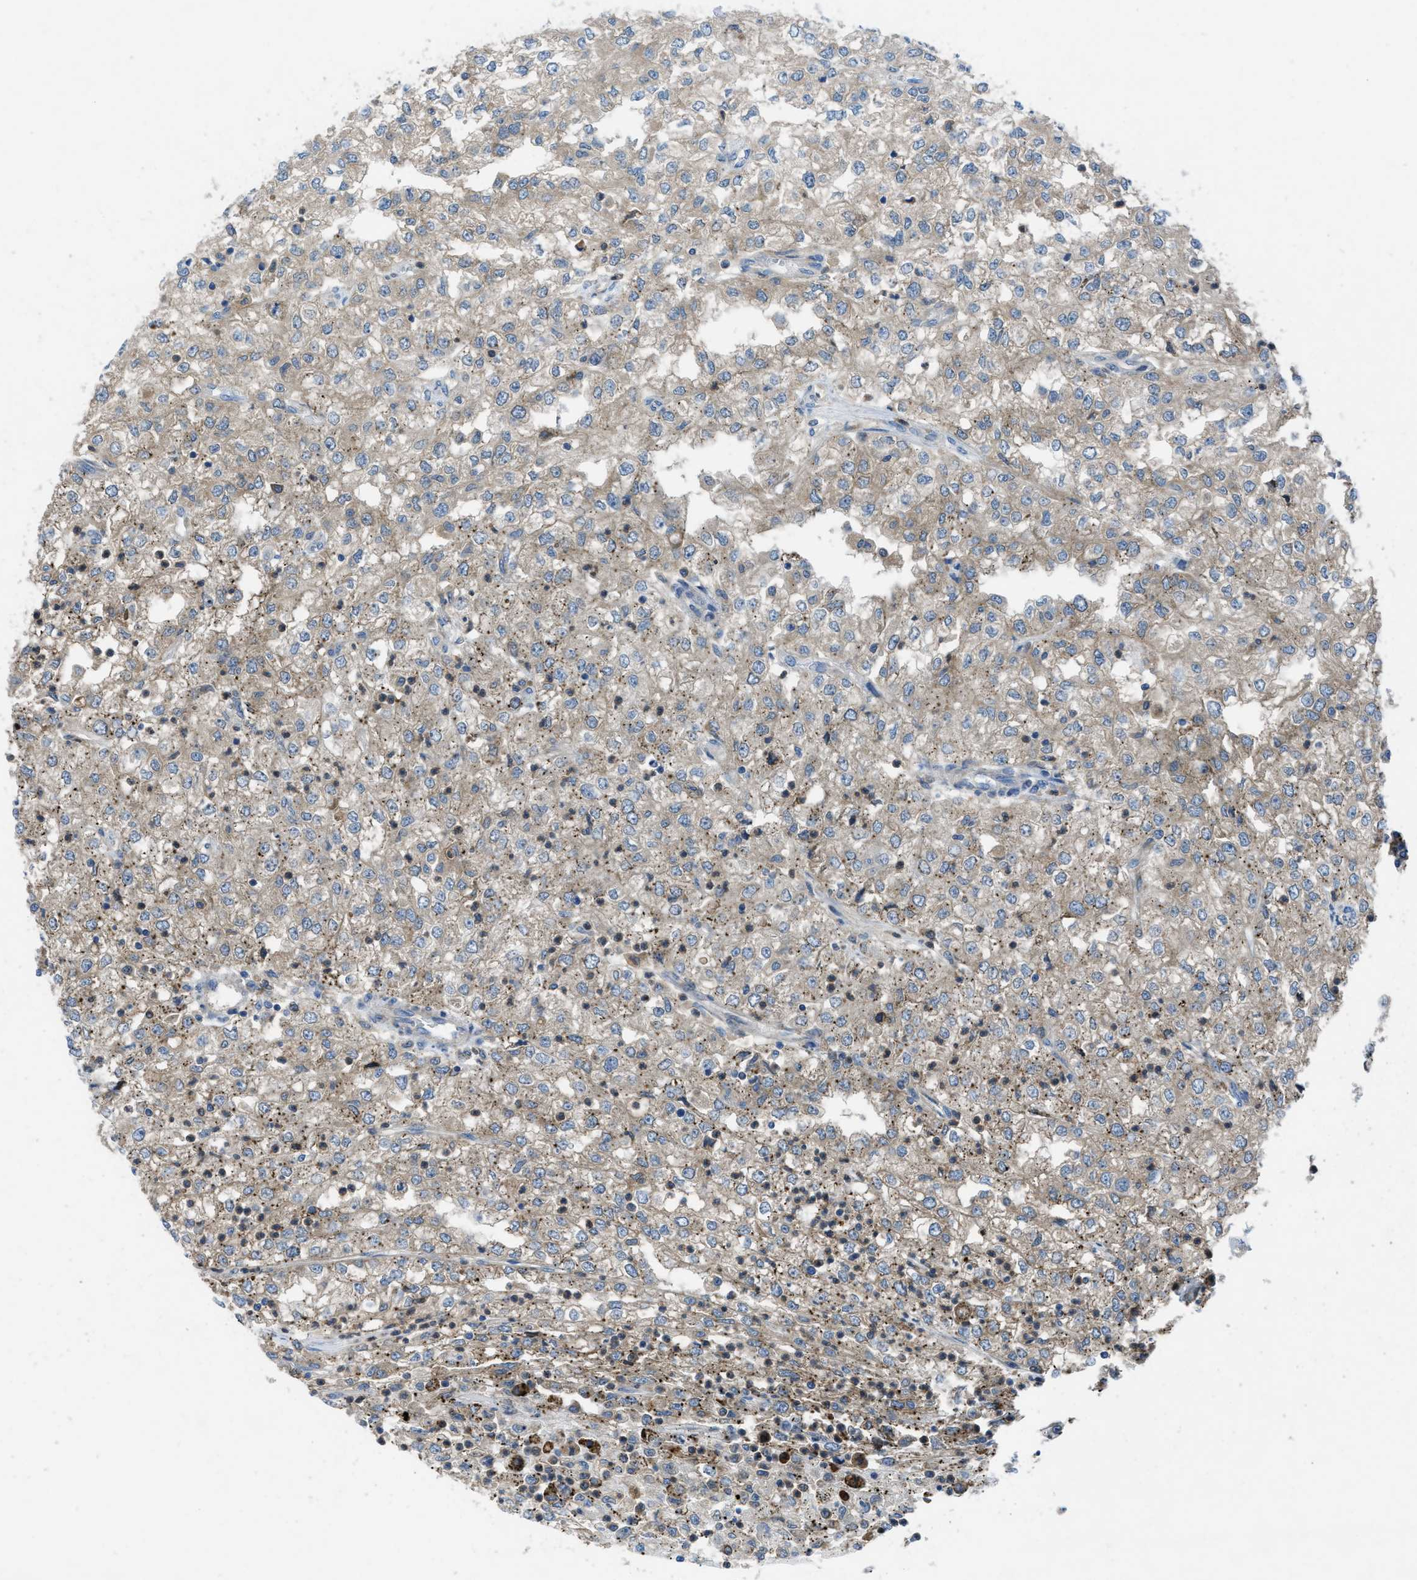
{"staining": {"intensity": "weak", "quantity": ">75%", "location": "cytoplasmic/membranous"}, "tissue": "renal cancer", "cell_type": "Tumor cells", "image_type": "cancer", "snomed": [{"axis": "morphology", "description": "Adenocarcinoma, NOS"}, {"axis": "topography", "description": "Kidney"}], "caption": "The immunohistochemical stain shows weak cytoplasmic/membranous positivity in tumor cells of adenocarcinoma (renal) tissue.", "gene": "MAP3K20", "patient": {"sex": "female", "age": 54}}